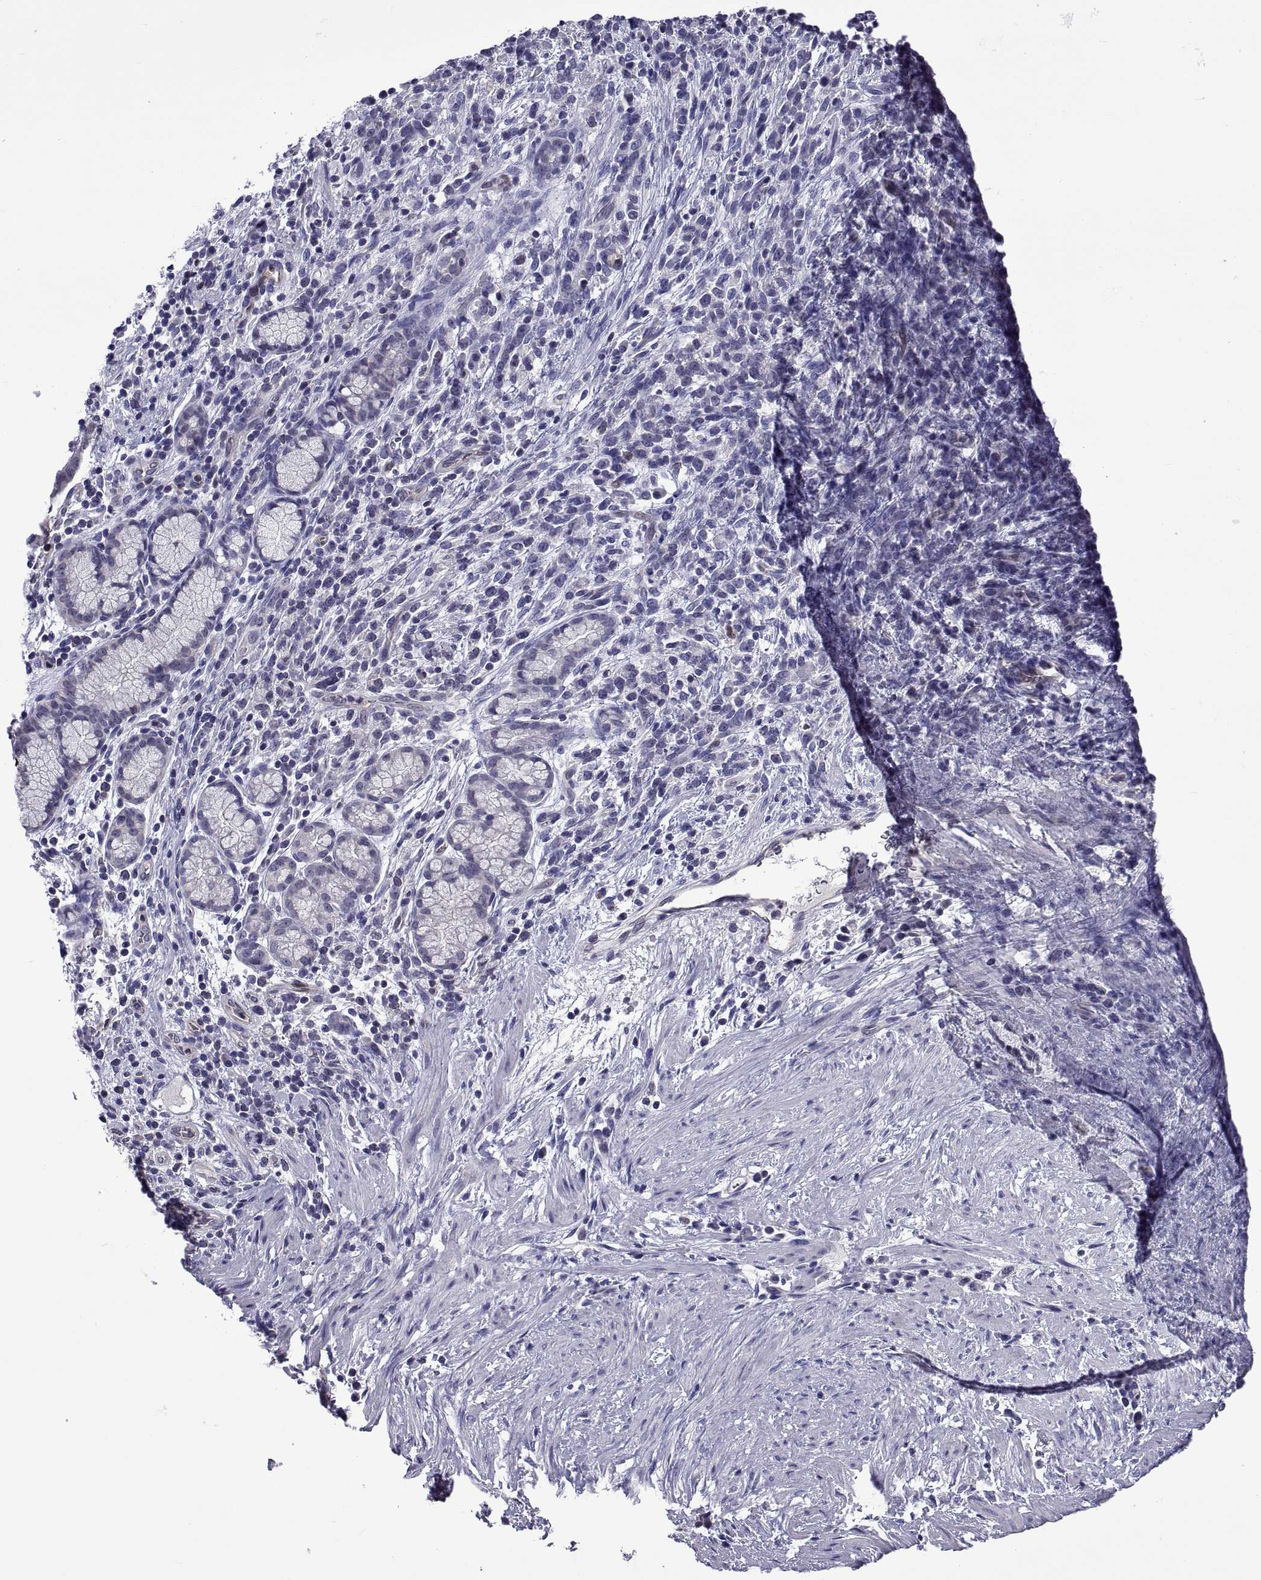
{"staining": {"intensity": "negative", "quantity": "none", "location": "none"}, "tissue": "stomach cancer", "cell_type": "Tumor cells", "image_type": "cancer", "snomed": [{"axis": "morphology", "description": "Adenocarcinoma, NOS"}, {"axis": "topography", "description": "Stomach"}], "caption": "Immunohistochemical staining of stomach adenocarcinoma exhibits no significant staining in tumor cells. Brightfield microscopy of IHC stained with DAB (3,3'-diaminobenzidine) (brown) and hematoxylin (blue), captured at high magnification.", "gene": "LCN9", "patient": {"sex": "female", "age": 57}}